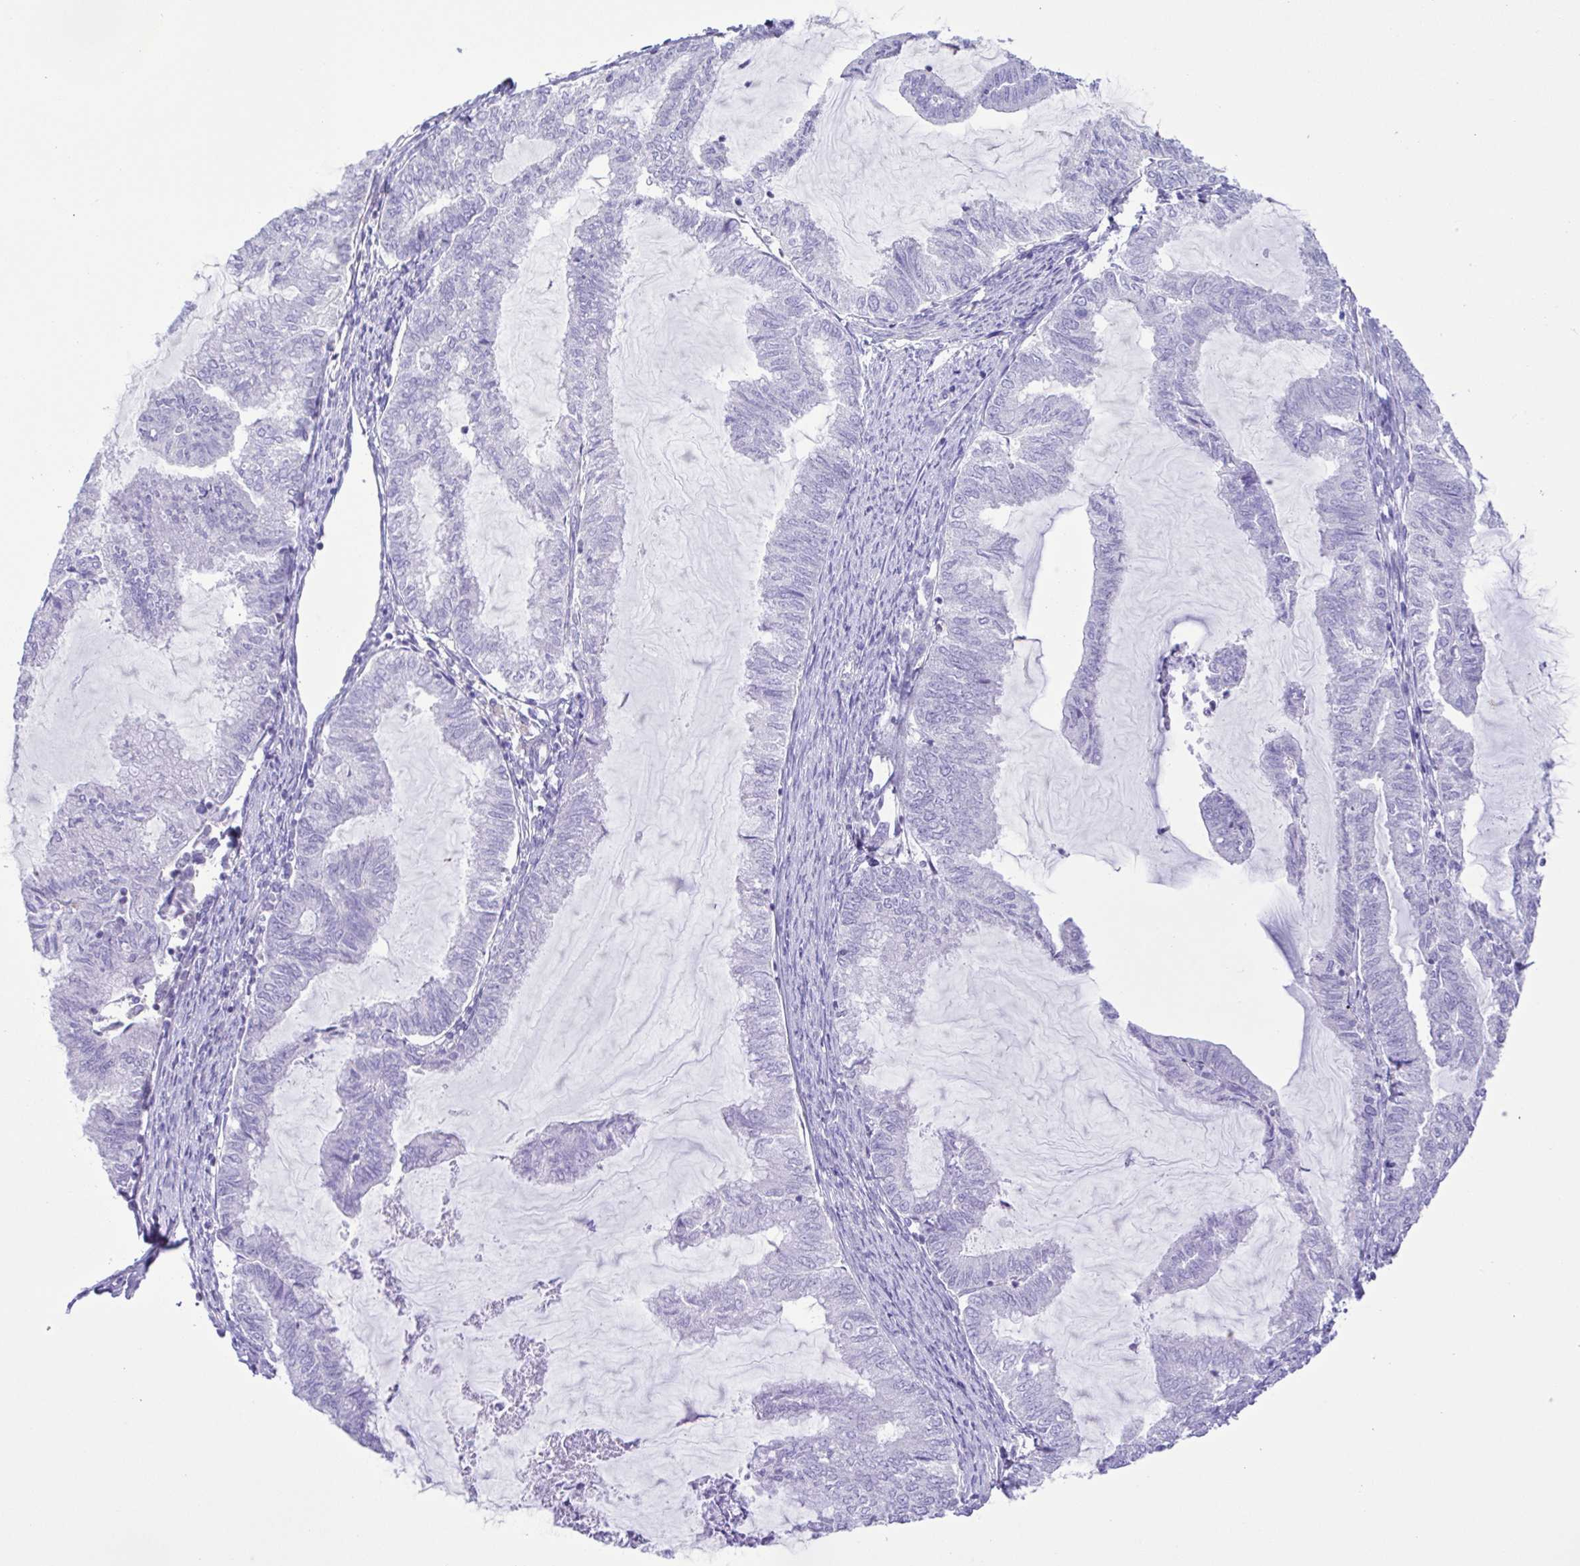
{"staining": {"intensity": "negative", "quantity": "none", "location": "none"}, "tissue": "endometrial cancer", "cell_type": "Tumor cells", "image_type": "cancer", "snomed": [{"axis": "morphology", "description": "Adenocarcinoma, NOS"}, {"axis": "topography", "description": "Endometrium"}], "caption": "Tumor cells are negative for protein expression in human adenocarcinoma (endometrial).", "gene": "CYP17A1", "patient": {"sex": "female", "age": 79}}